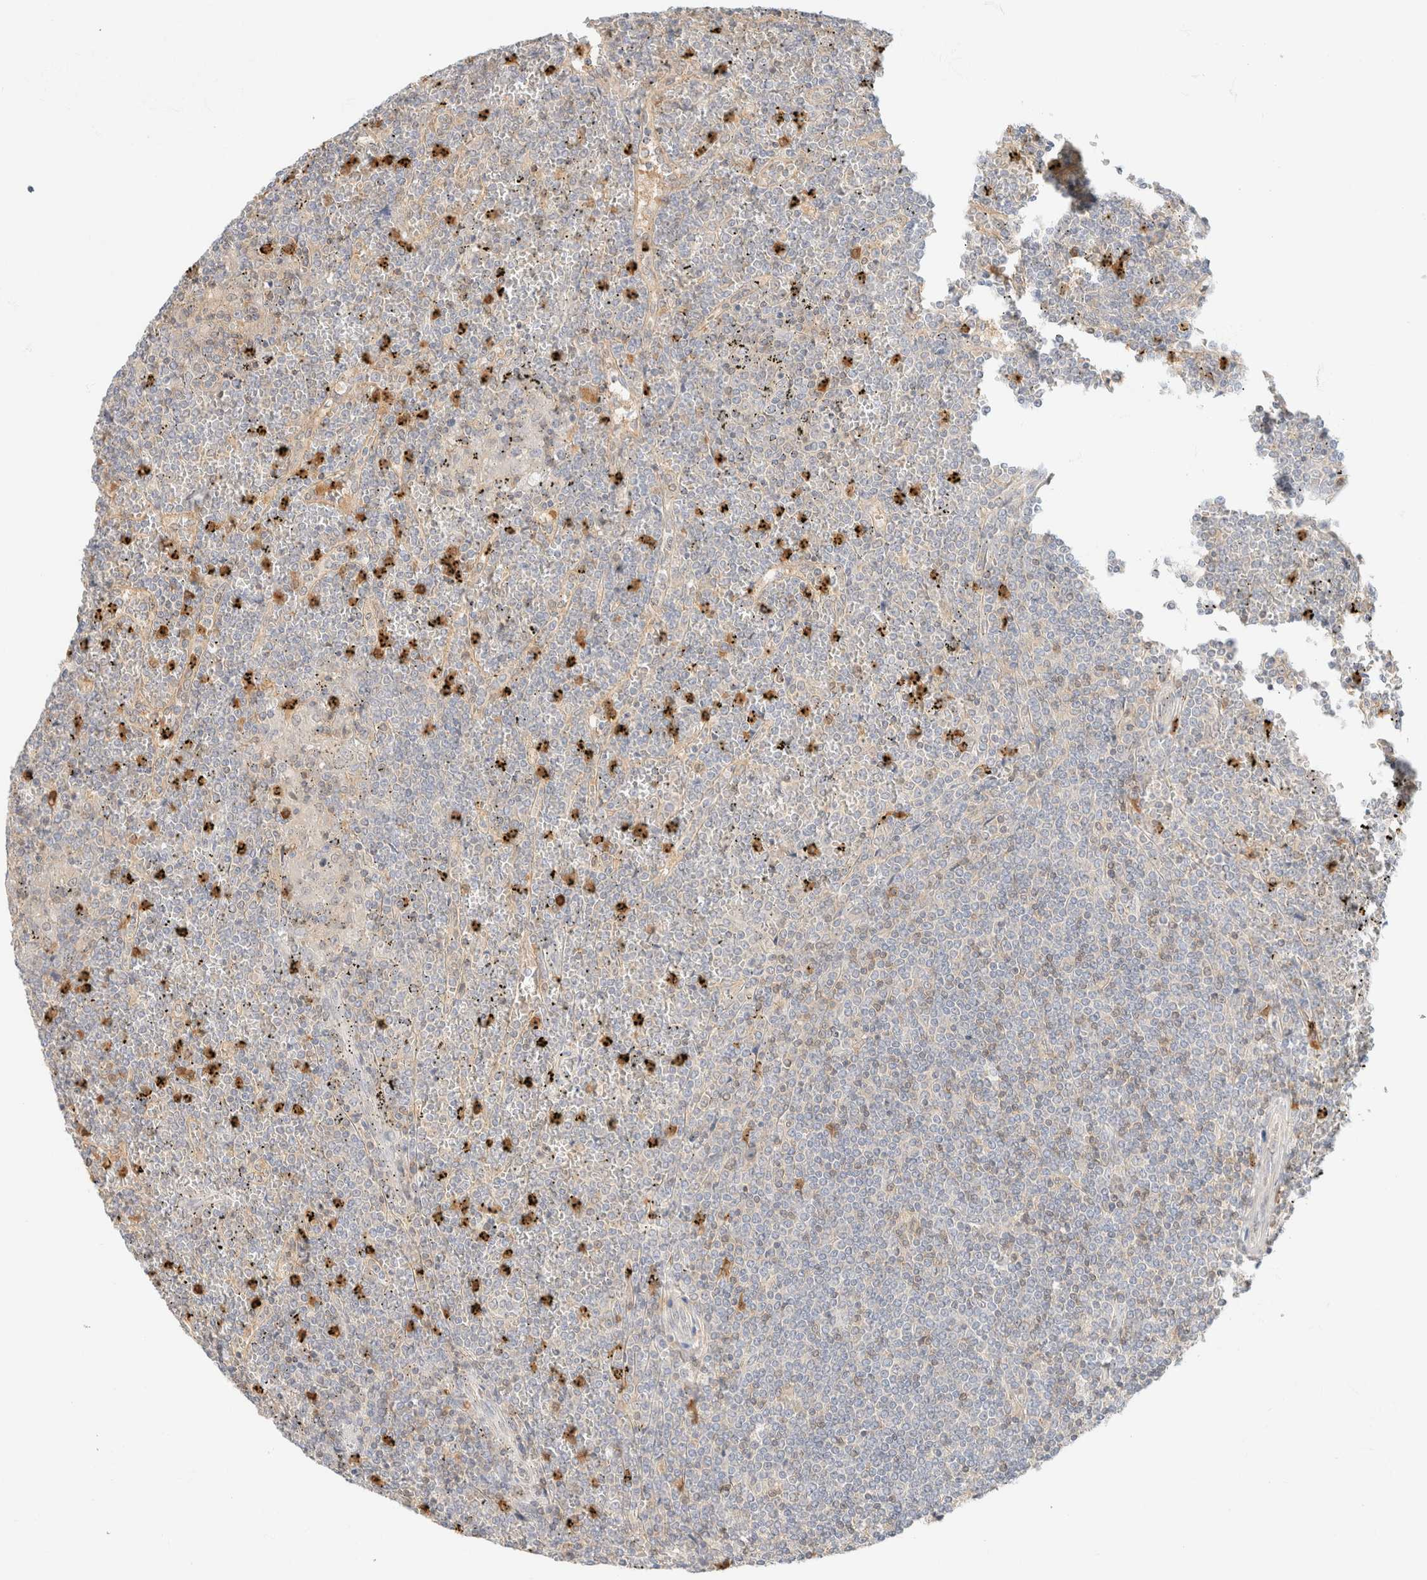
{"staining": {"intensity": "weak", "quantity": "<25%", "location": "cytoplasmic/membranous"}, "tissue": "lymphoma", "cell_type": "Tumor cells", "image_type": "cancer", "snomed": [{"axis": "morphology", "description": "Malignant lymphoma, non-Hodgkin's type, Low grade"}, {"axis": "topography", "description": "Spleen"}], "caption": "The histopathology image reveals no staining of tumor cells in lymphoma.", "gene": "GPI", "patient": {"sex": "female", "age": 19}}